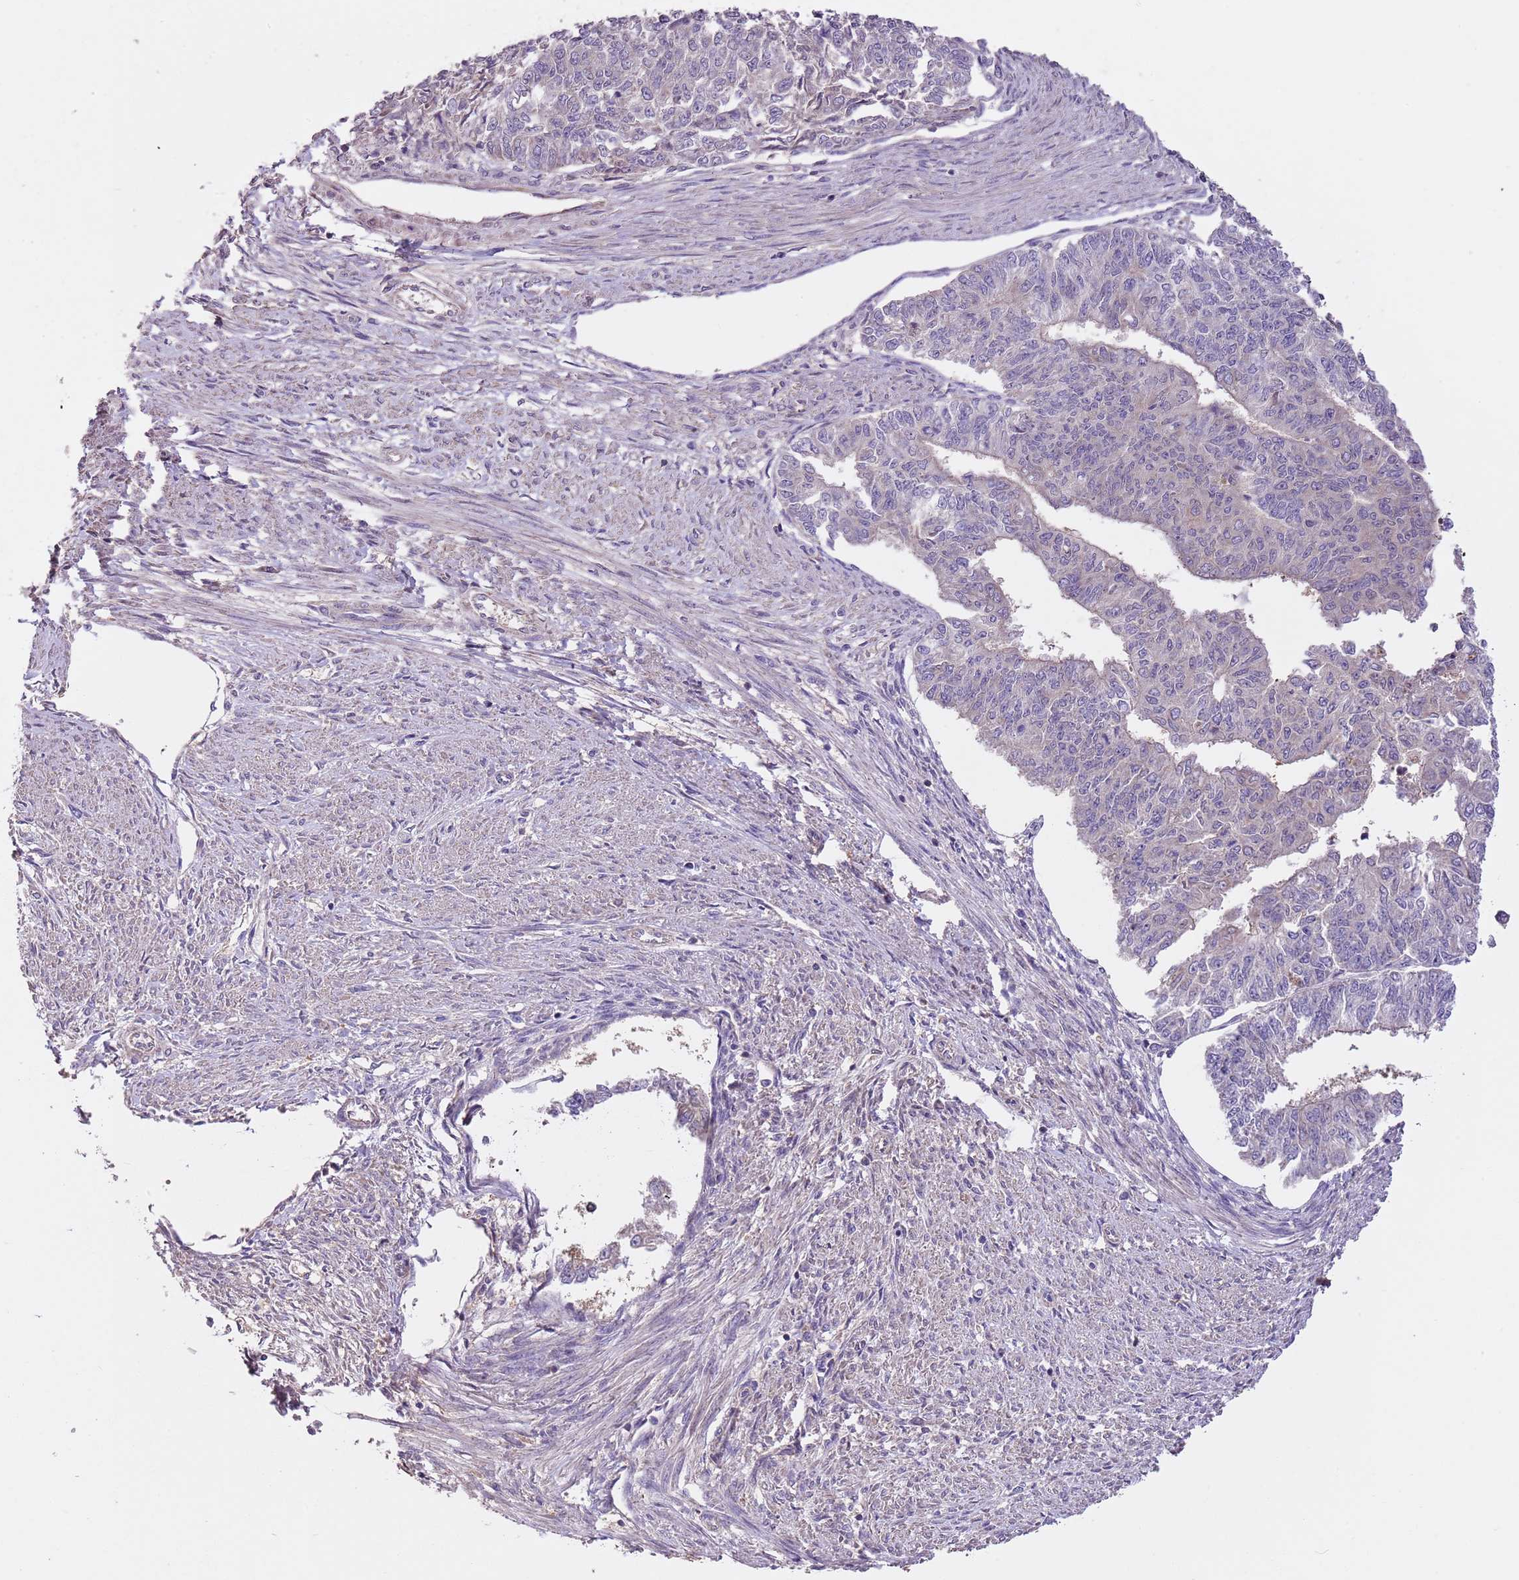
{"staining": {"intensity": "negative", "quantity": "none", "location": "none"}, "tissue": "endometrial cancer", "cell_type": "Tumor cells", "image_type": "cancer", "snomed": [{"axis": "morphology", "description": "Adenocarcinoma, NOS"}, {"axis": "topography", "description": "Endometrium"}], "caption": "IHC of human endometrial adenocarcinoma reveals no expression in tumor cells.", "gene": "FAM89B", "patient": {"sex": "female", "age": 32}}